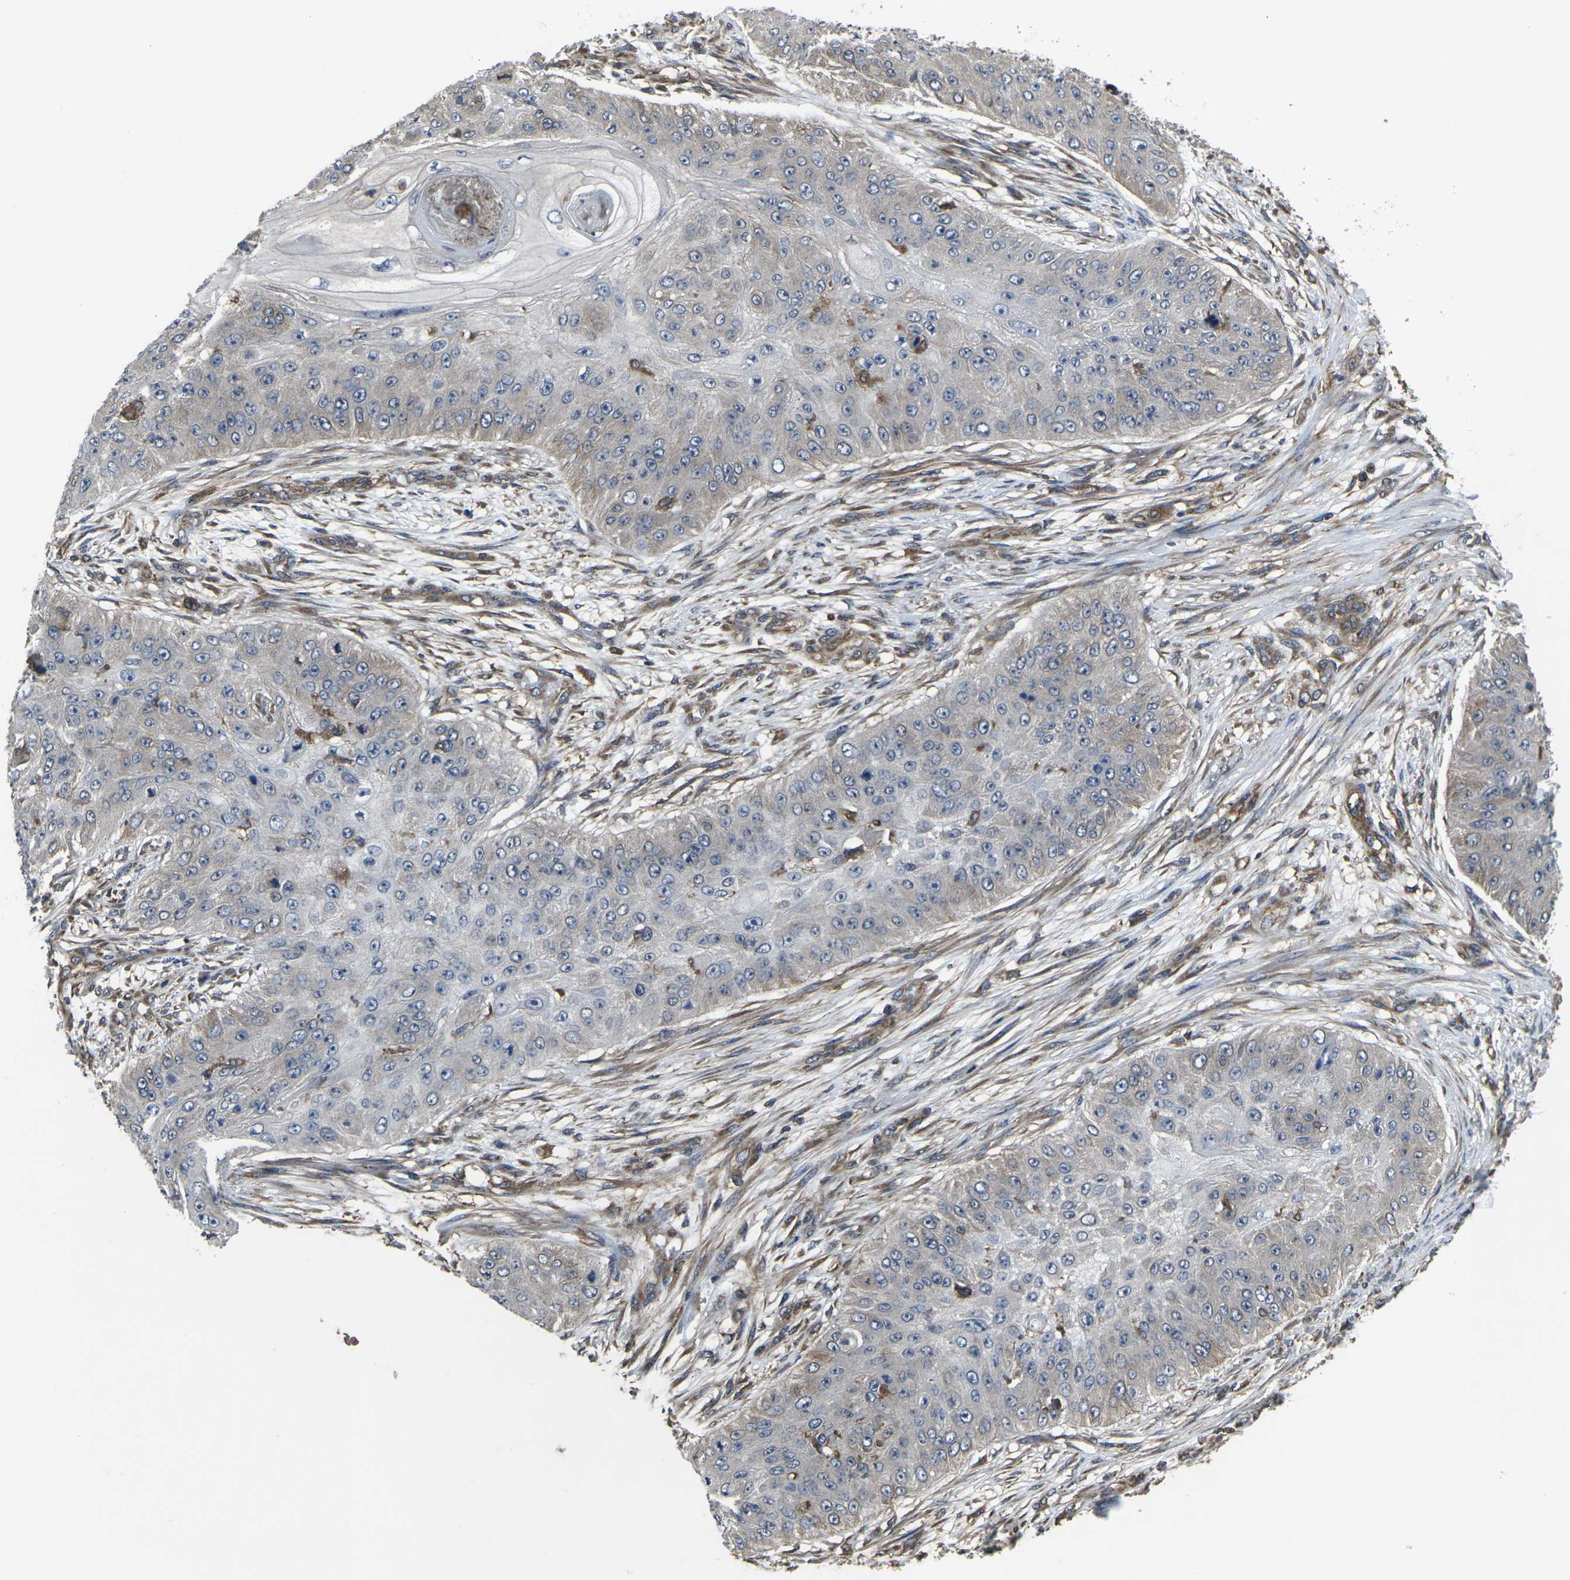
{"staining": {"intensity": "weak", "quantity": "<25%", "location": "cytoplasmic/membranous"}, "tissue": "skin cancer", "cell_type": "Tumor cells", "image_type": "cancer", "snomed": [{"axis": "morphology", "description": "Squamous cell carcinoma, NOS"}, {"axis": "topography", "description": "Skin"}], "caption": "Immunohistochemistry (IHC) histopathology image of human skin squamous cell carcinoma stained for a protein (brown), which demonstrates no staining in tumor cells. The staining was performed using DAB (3,3'-diaminobenzidine) to visualize the protein expression in brown, while the nuclei were stained in blue with hematoxylin (Magnification: 20x).", "gene": "PRKACB", "patient": {"sex": "female", "age": 80}}